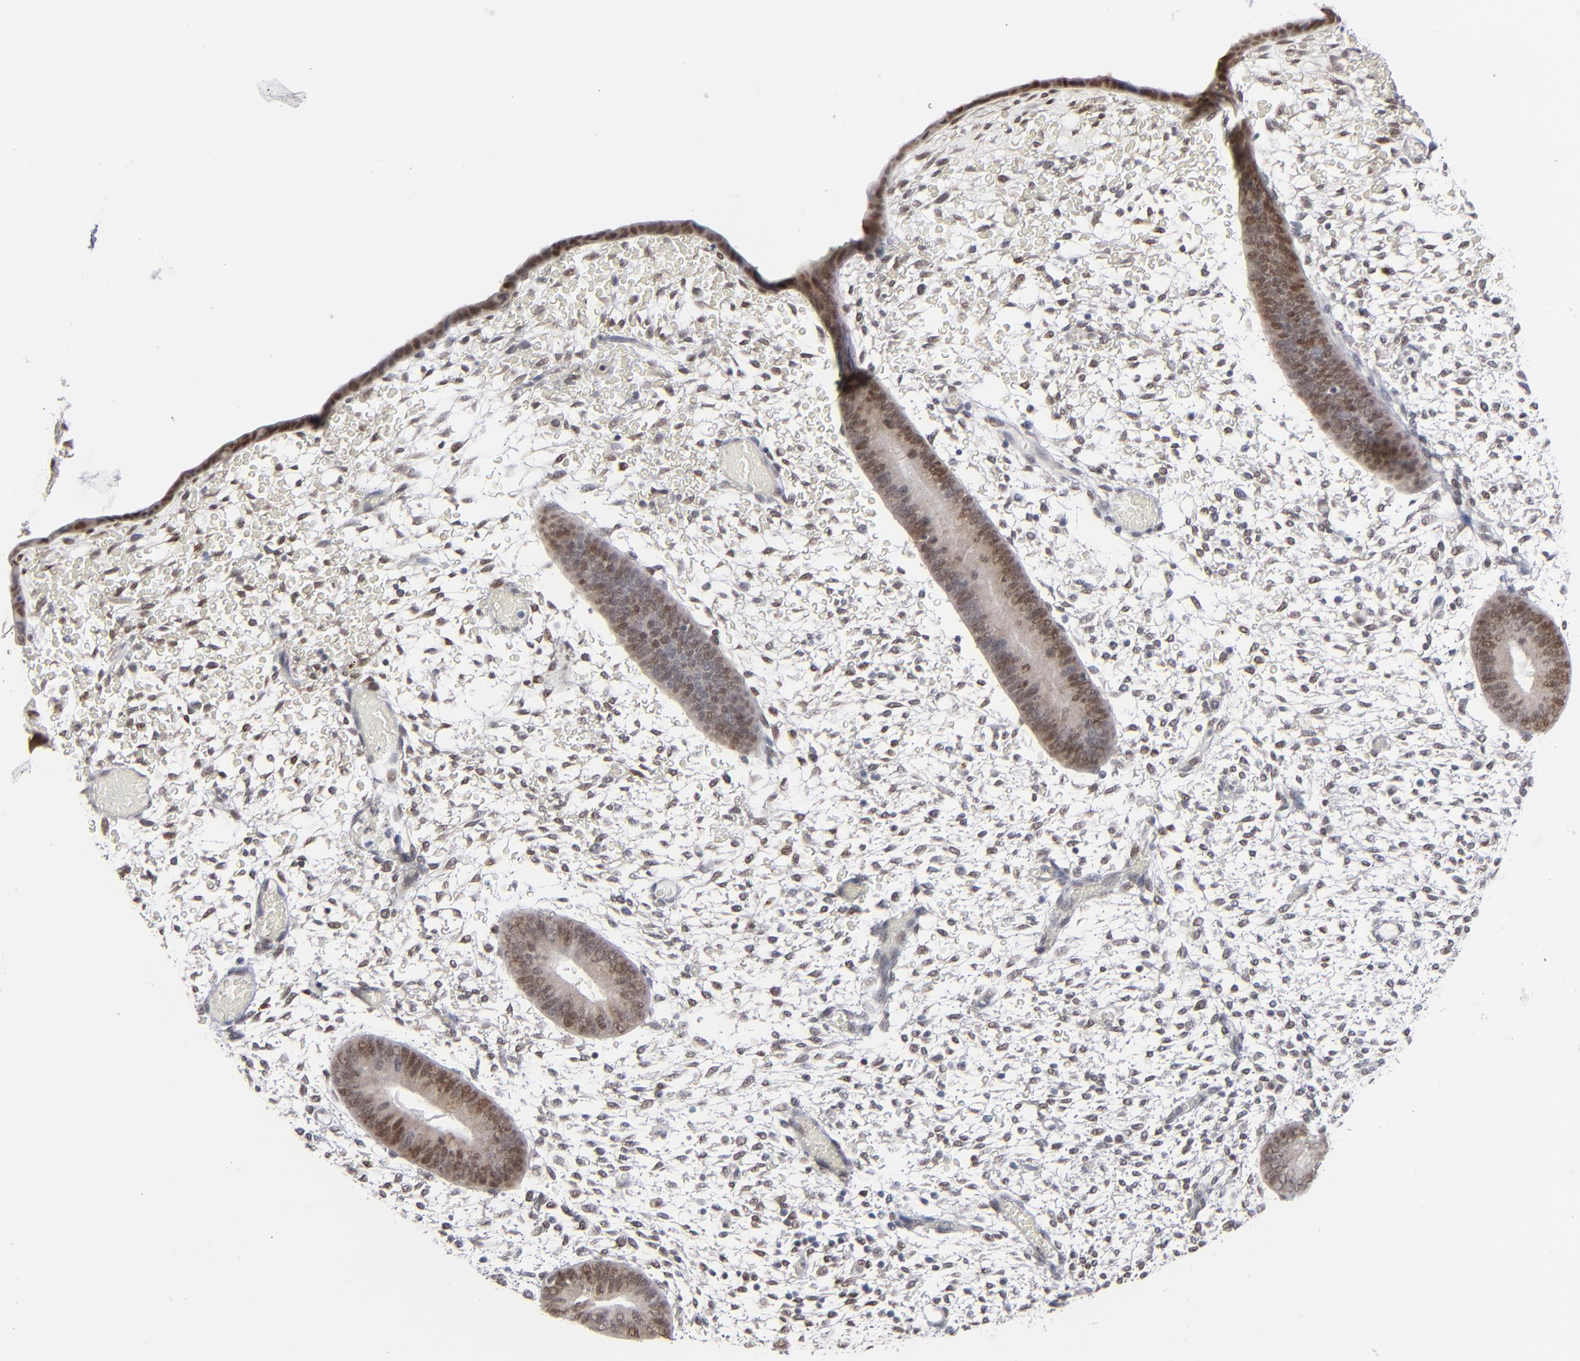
{"staining": {"intensity": "weak", "quantity": "25%-75%", "location": "nuclear"}, "tissue": "endometrium", "cell_type": "Cells in endometrial stroma", "image_type": "normal", "snomed": [{"axis": "morphology", "description": "Normal tissue, NOS"}, {"axis": "topography", "description": "Endometrium"}], "caption": "Weak nuclear staining is present in approximately 25%-75% of cells in endometrial stroma in benign endometrium.", "gene": "IRF9", "patient": {"sex": "female", "age": 42}}